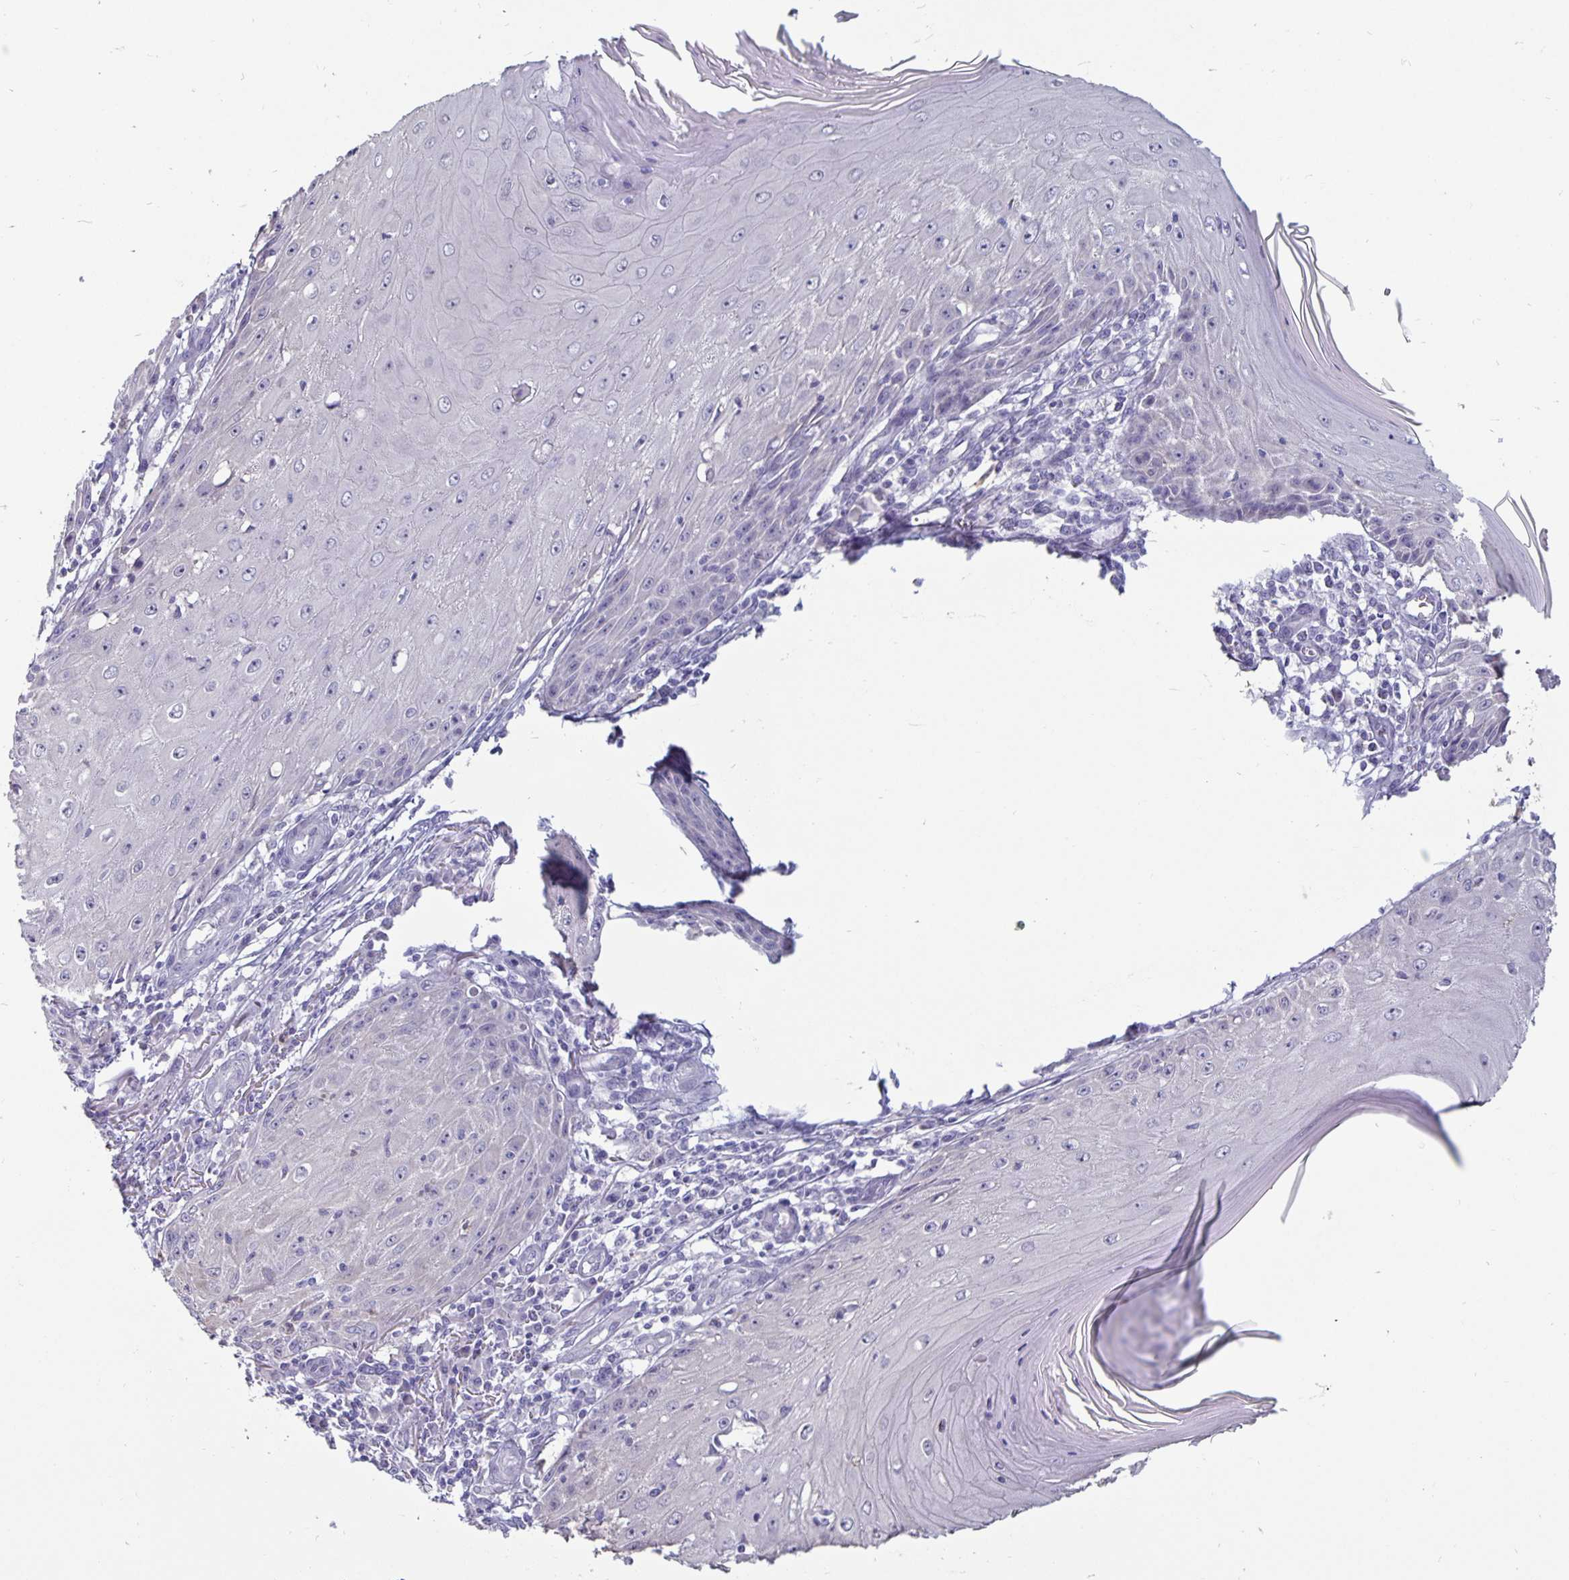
{"staining": {"intensity": "negative", "quantity": "none", "location": "none"}, "tissue": "skin cancer", "cell_type": "Tumor cells", "image_type": "cancer", "snomed": [{"axis": "morphology", "description": "Squamous cell carcinoma, NOS"}, {"axis": "topography", "description": "Skin"}], "caption": "Image shows no protein positivity in tumor cells of squamous cell carcinoma (skin) tissue.", "gene": "PLCB3", "patient": {"sex": "female", "age": 73}}